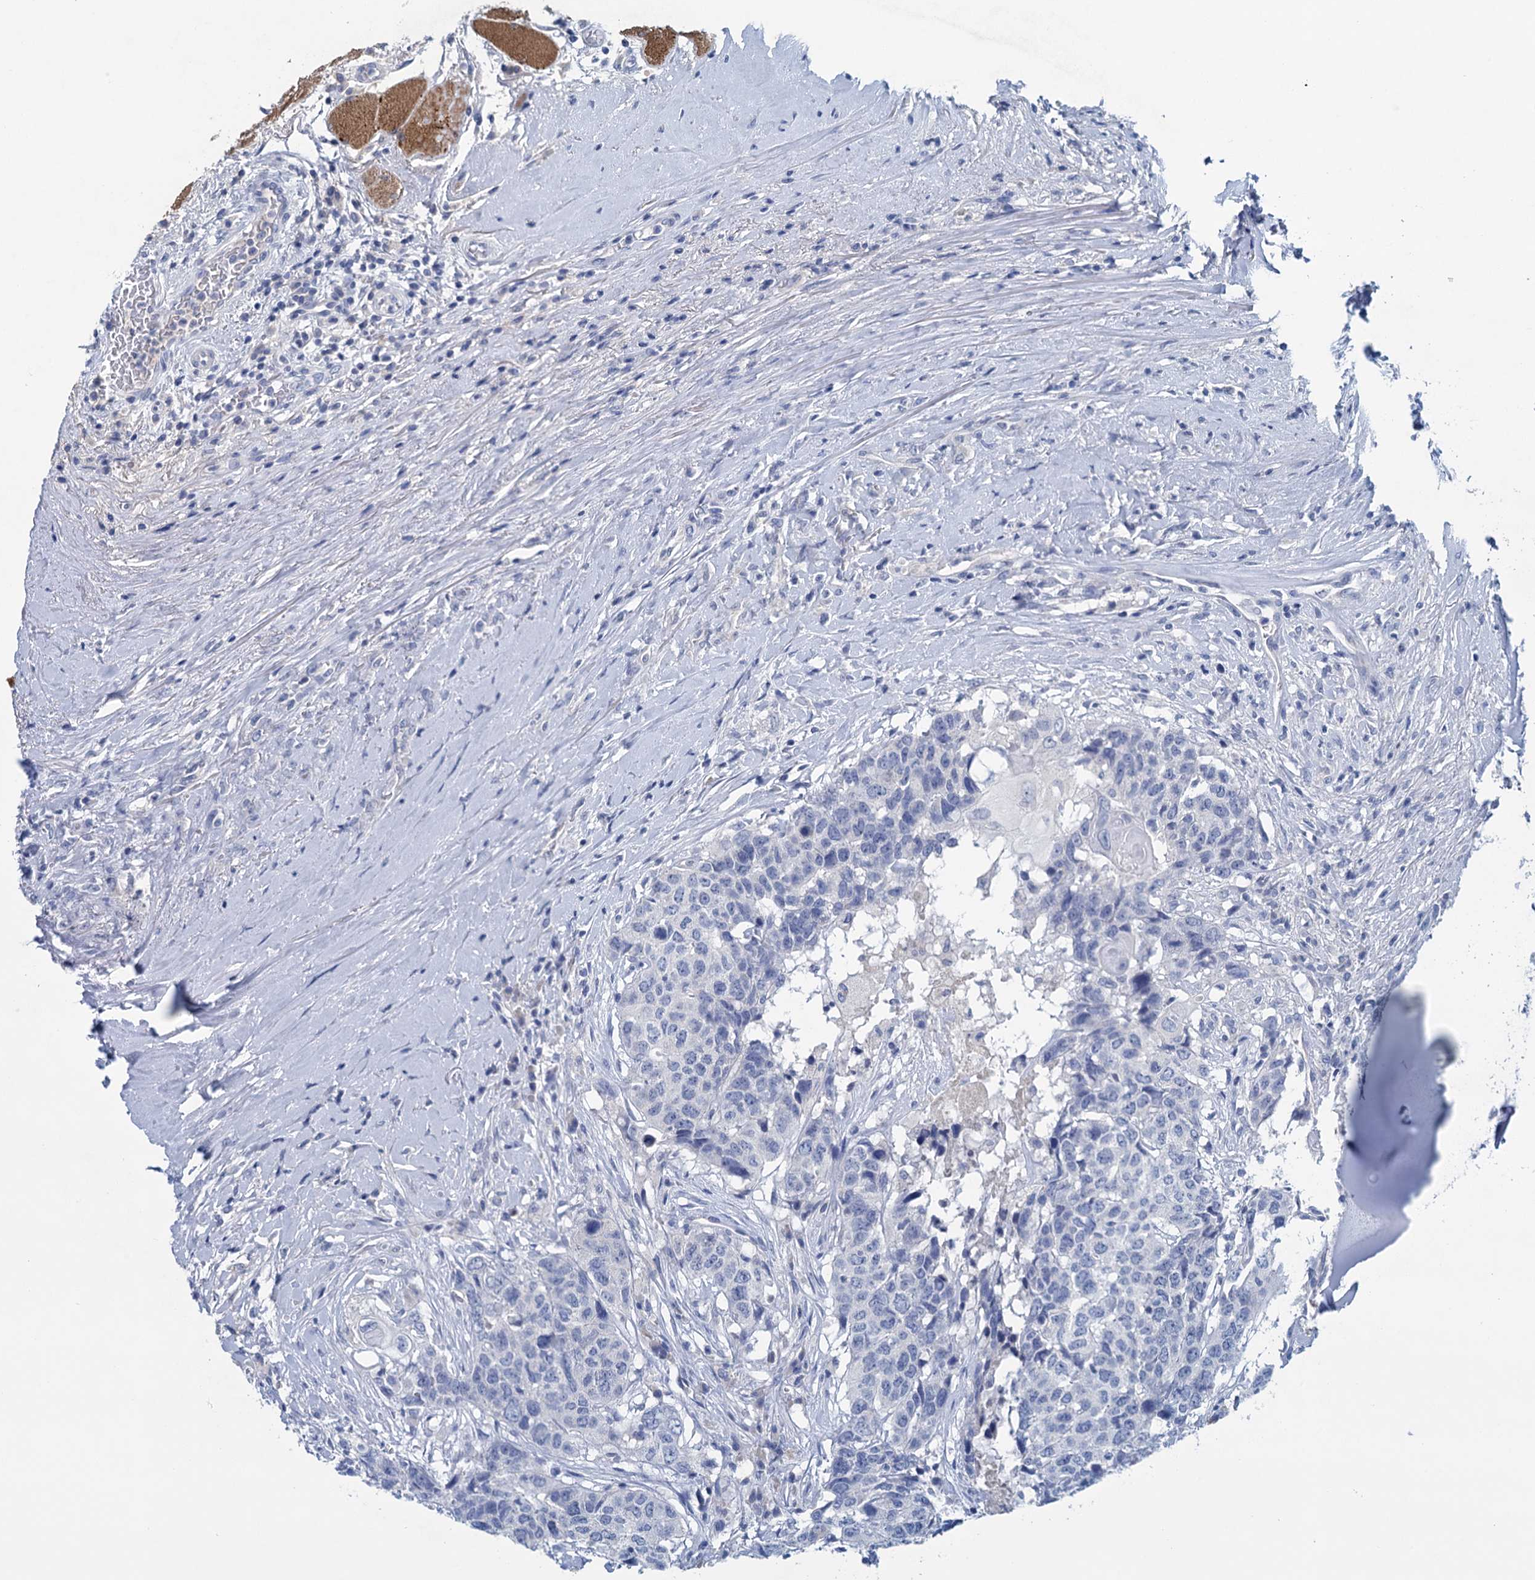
{"staining": {"intensity": "negative", "quantity": "none", "location": "none"}, "tissue": "head and neck cancer", "cell_type": "Tumor cells", "image_type": "cancer", "snomed": [{"axis": "morphology", "description": "Squamous cell carcinoma, NOS"}, {"axis": "topography", "description": "Head-Neck"}], "caption": "Protein analysis of squamous cell carcinoma (head and neck) displays no significant positivity in tumor cells.", "gene": "MYOZ3", "patient": {"sex": "male", "age": 66}}